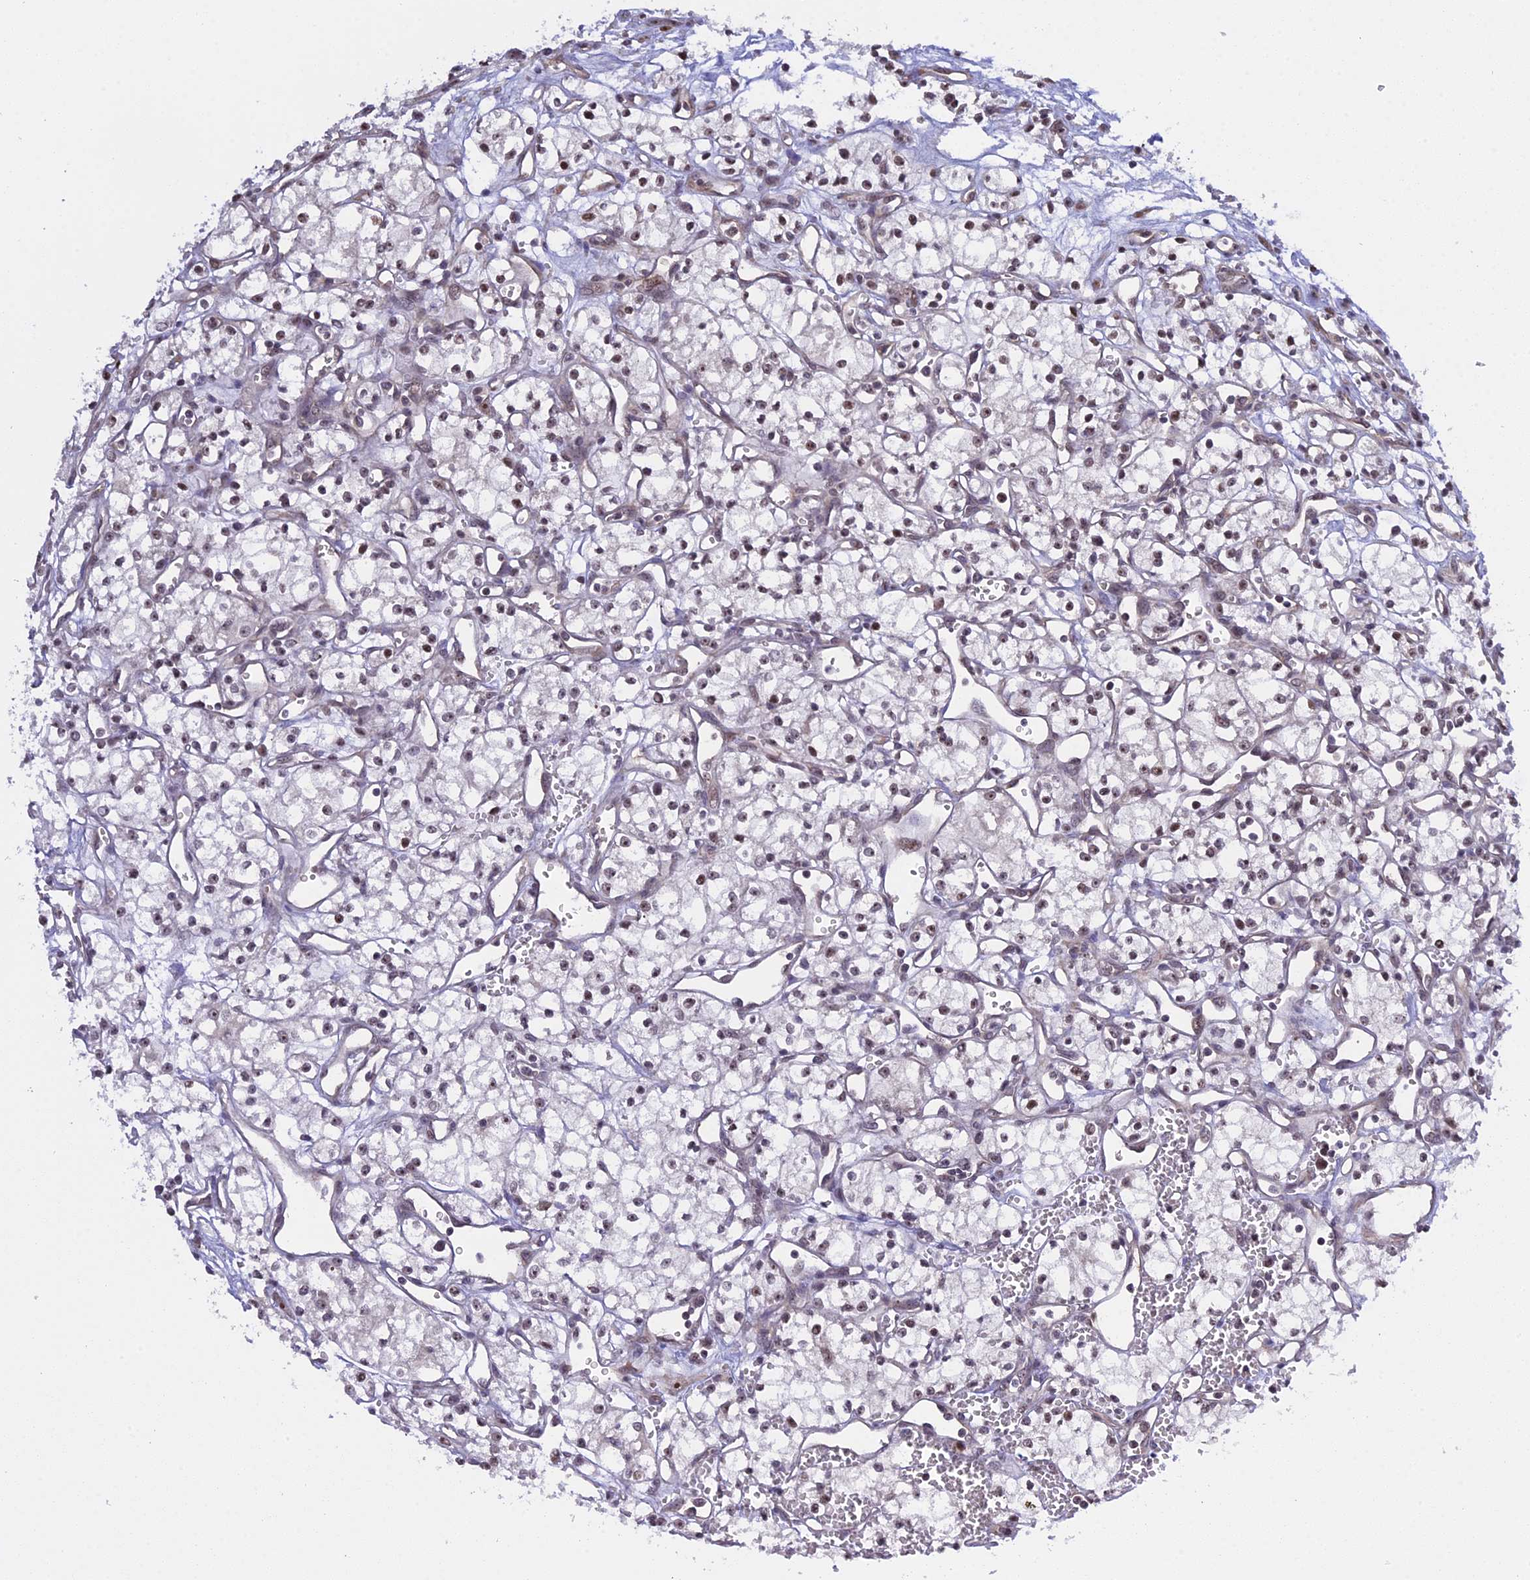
{"staining": {"intensity": "negative", "quantity": "none", "location": "none"}, "tissue": "renal cancer", "cell_type": "Tumor cells", "image_type": "cancer", "snomed": [{"axis": "morphology", "description": "Adenocarcinoma, NOS"}, {"axis": "topography", "description": "Kidney"}], "caption": "Renal cancer (adenocarcinoma) was stained to show a protein in brown. There is no significant expression in tumor cells. (DAB (3,3'-diaminobenzidine) immunohistochemistry, high magnification).", "gene": "MGA", "patient": {"sex": "male", "age": 59}}